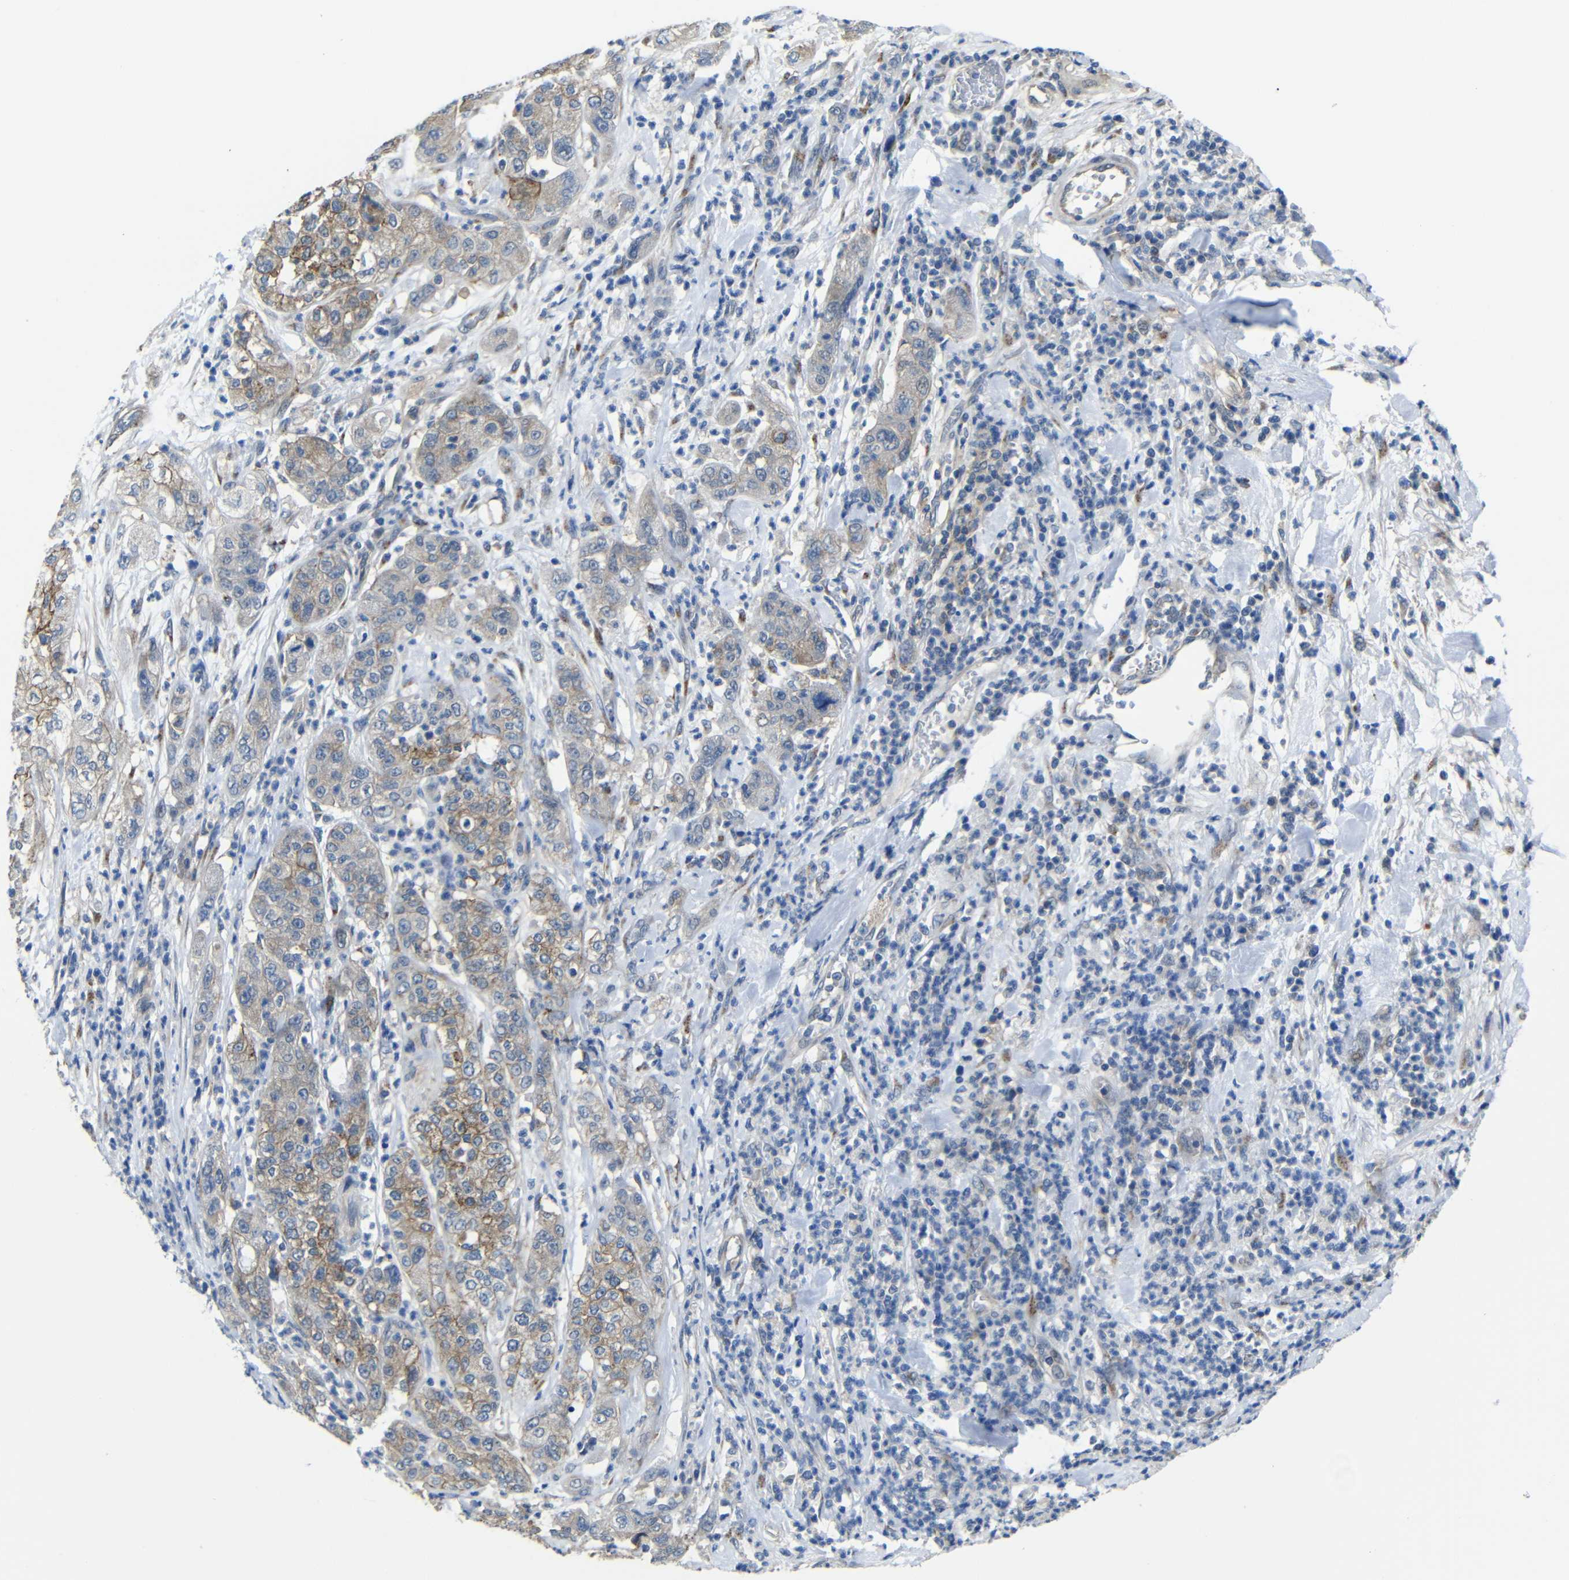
{"staining": {"intensity": "moderate", "quantity": "<25%", "location": "cytoplasmic/membranous"}, "tissue": "pancreatic cancer", "cell_type": "Tumor cells", "image_type": "cancer", "snomed": [{"axis": "morphology", "description": "Adenocarcinoma, NOS"}, {"axis": "topography", "description": "Pancreas"}], "caption": "This histopathology image exhibits IHC staining of human pancreatic cancer, with low moderate cytoplasmic/membranous staining in about <25% of tumor cells.", "gene": "ZNF90", "patient": {"sex": "female", "age": 78}}